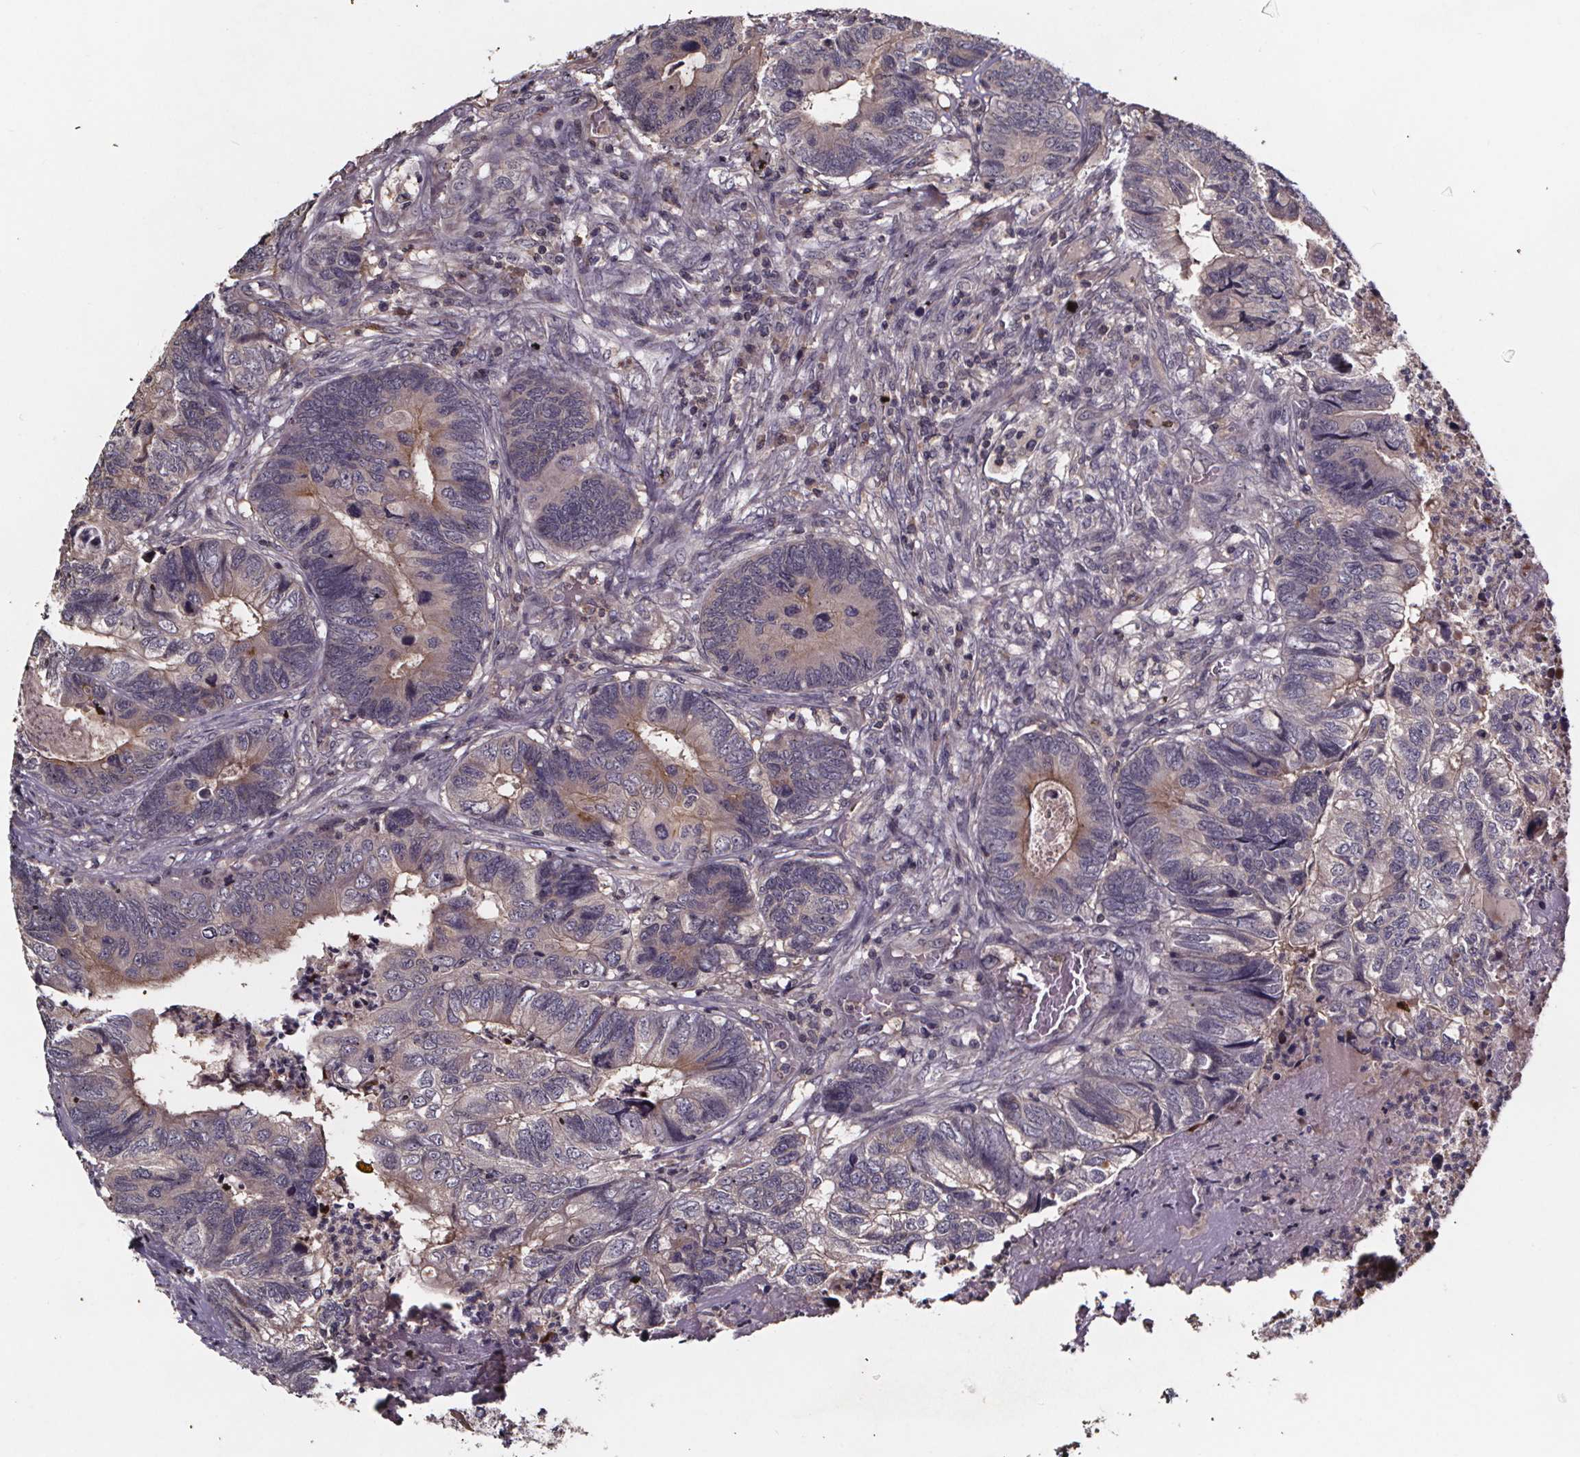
{"staining": {"intensity": "weak", "quantity": "25%-75%", "location": "cytoplasmic/membranous"}, "tissue": "colorectal cancer", "cell_type": "Tumor cells", "image_type": "cancer", "snomed": [{"axis": "morphology", "description": "Adenocarcinoma, NOS"}, {"axis": "topography", "description": "Colon"}], "caption": "Protein staining reveals weak cytoplasmic/membranous positivity in approximately 25%-75% of tumor cells in colorectal adenocarcinoma.", "gene": "SMIM1", "patient": {"sex": "female", "age": 67}}